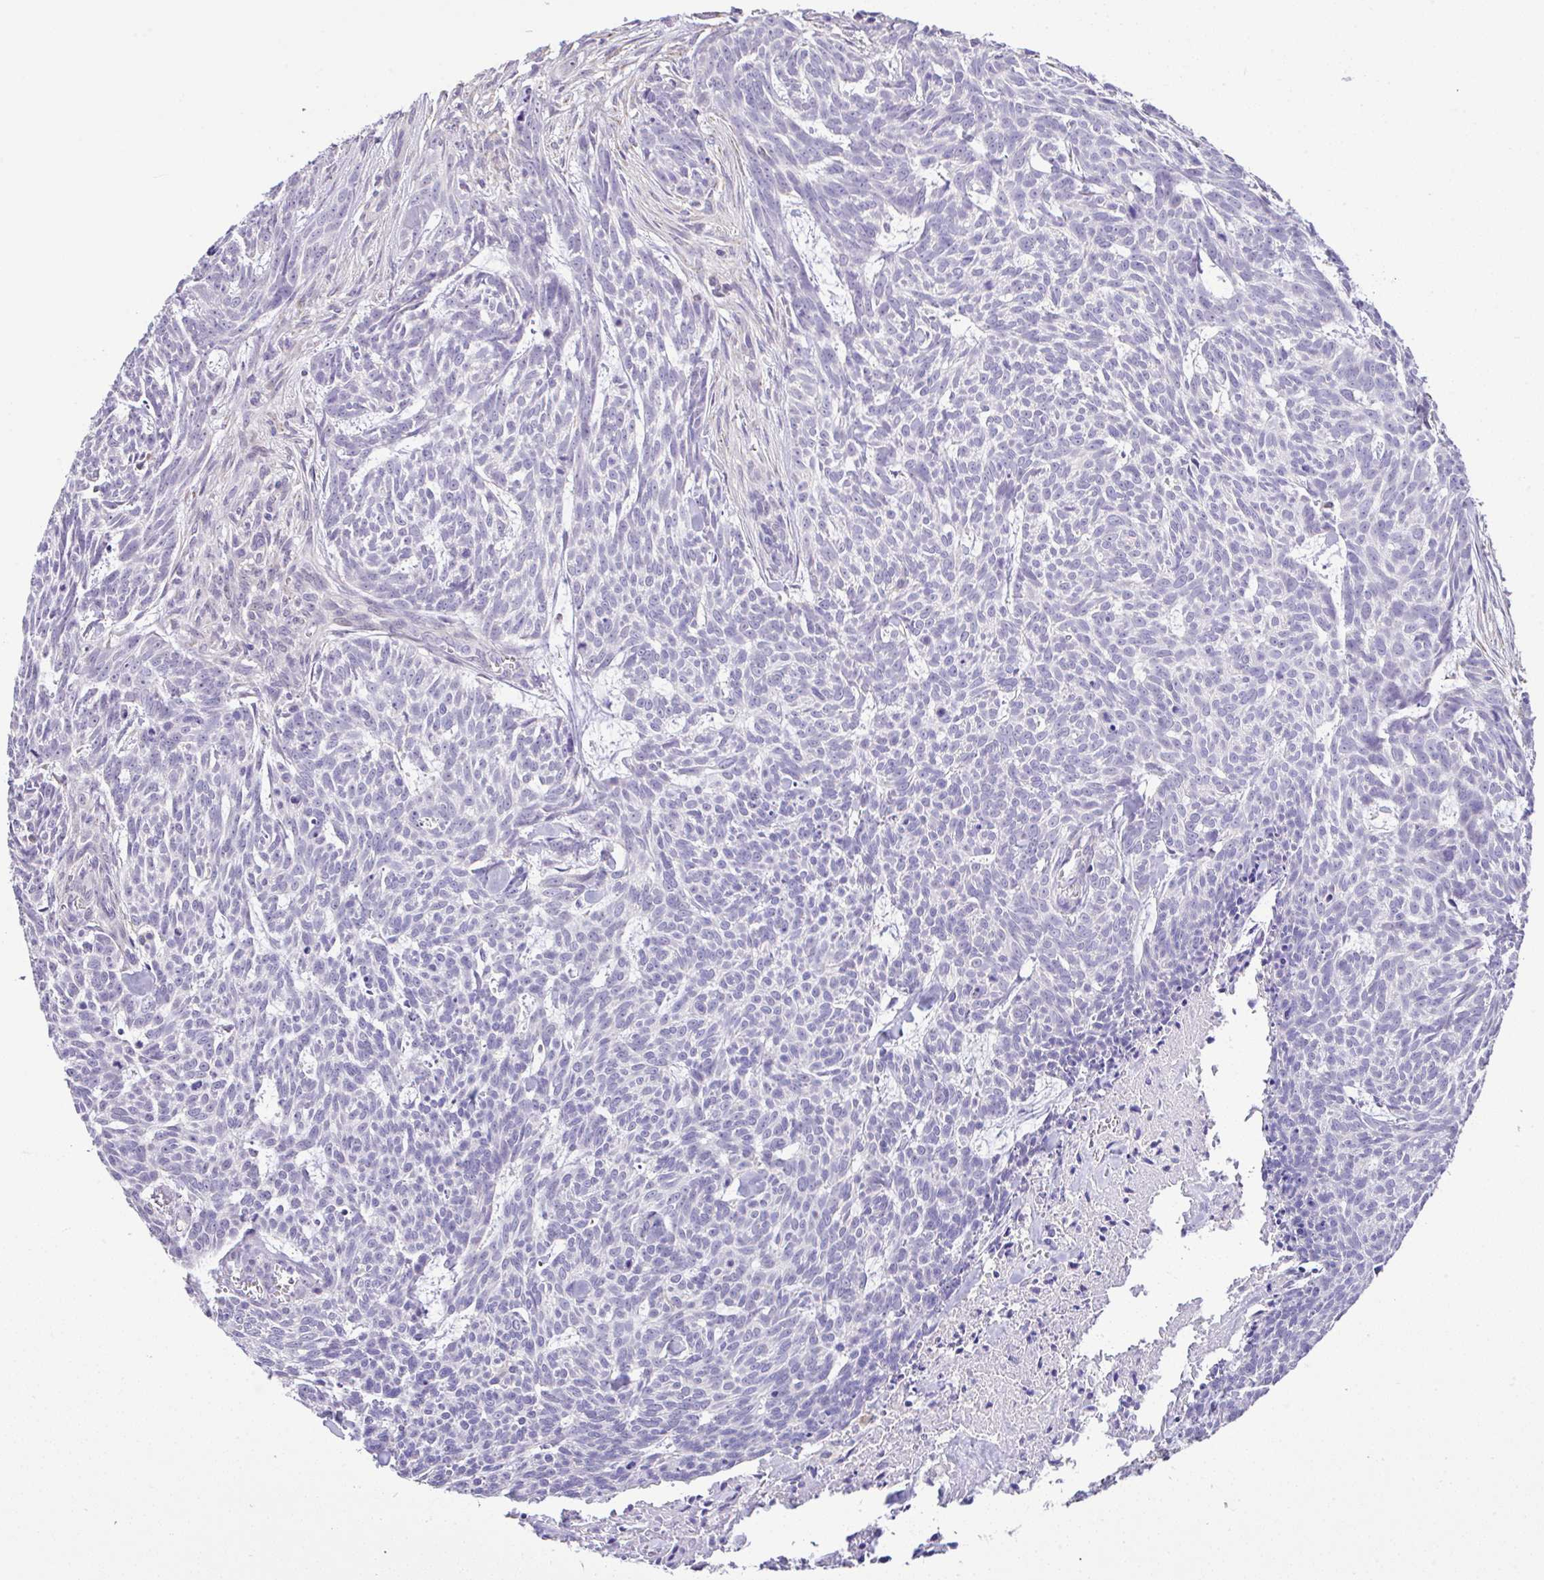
{"staining": {"intensity": "negative", "quantity": "none", "location": "none"}, "tissue": "skin cancer", "cell_type": "Tumor cells", "image_type": "cancer", "snomed": [{"axis": "morphology", "description": "Basal cell carcinoma"}, {"axis": "topography", "description": "Skin"}], "caption": "High power microscopy micrograph of an IHC histopathology image of skin cancer (basal cell carcinoma), revealing no significant positivity in tumor cells.", "gene": "CTU1", "patient": {"sex": "female", "age": 93}}